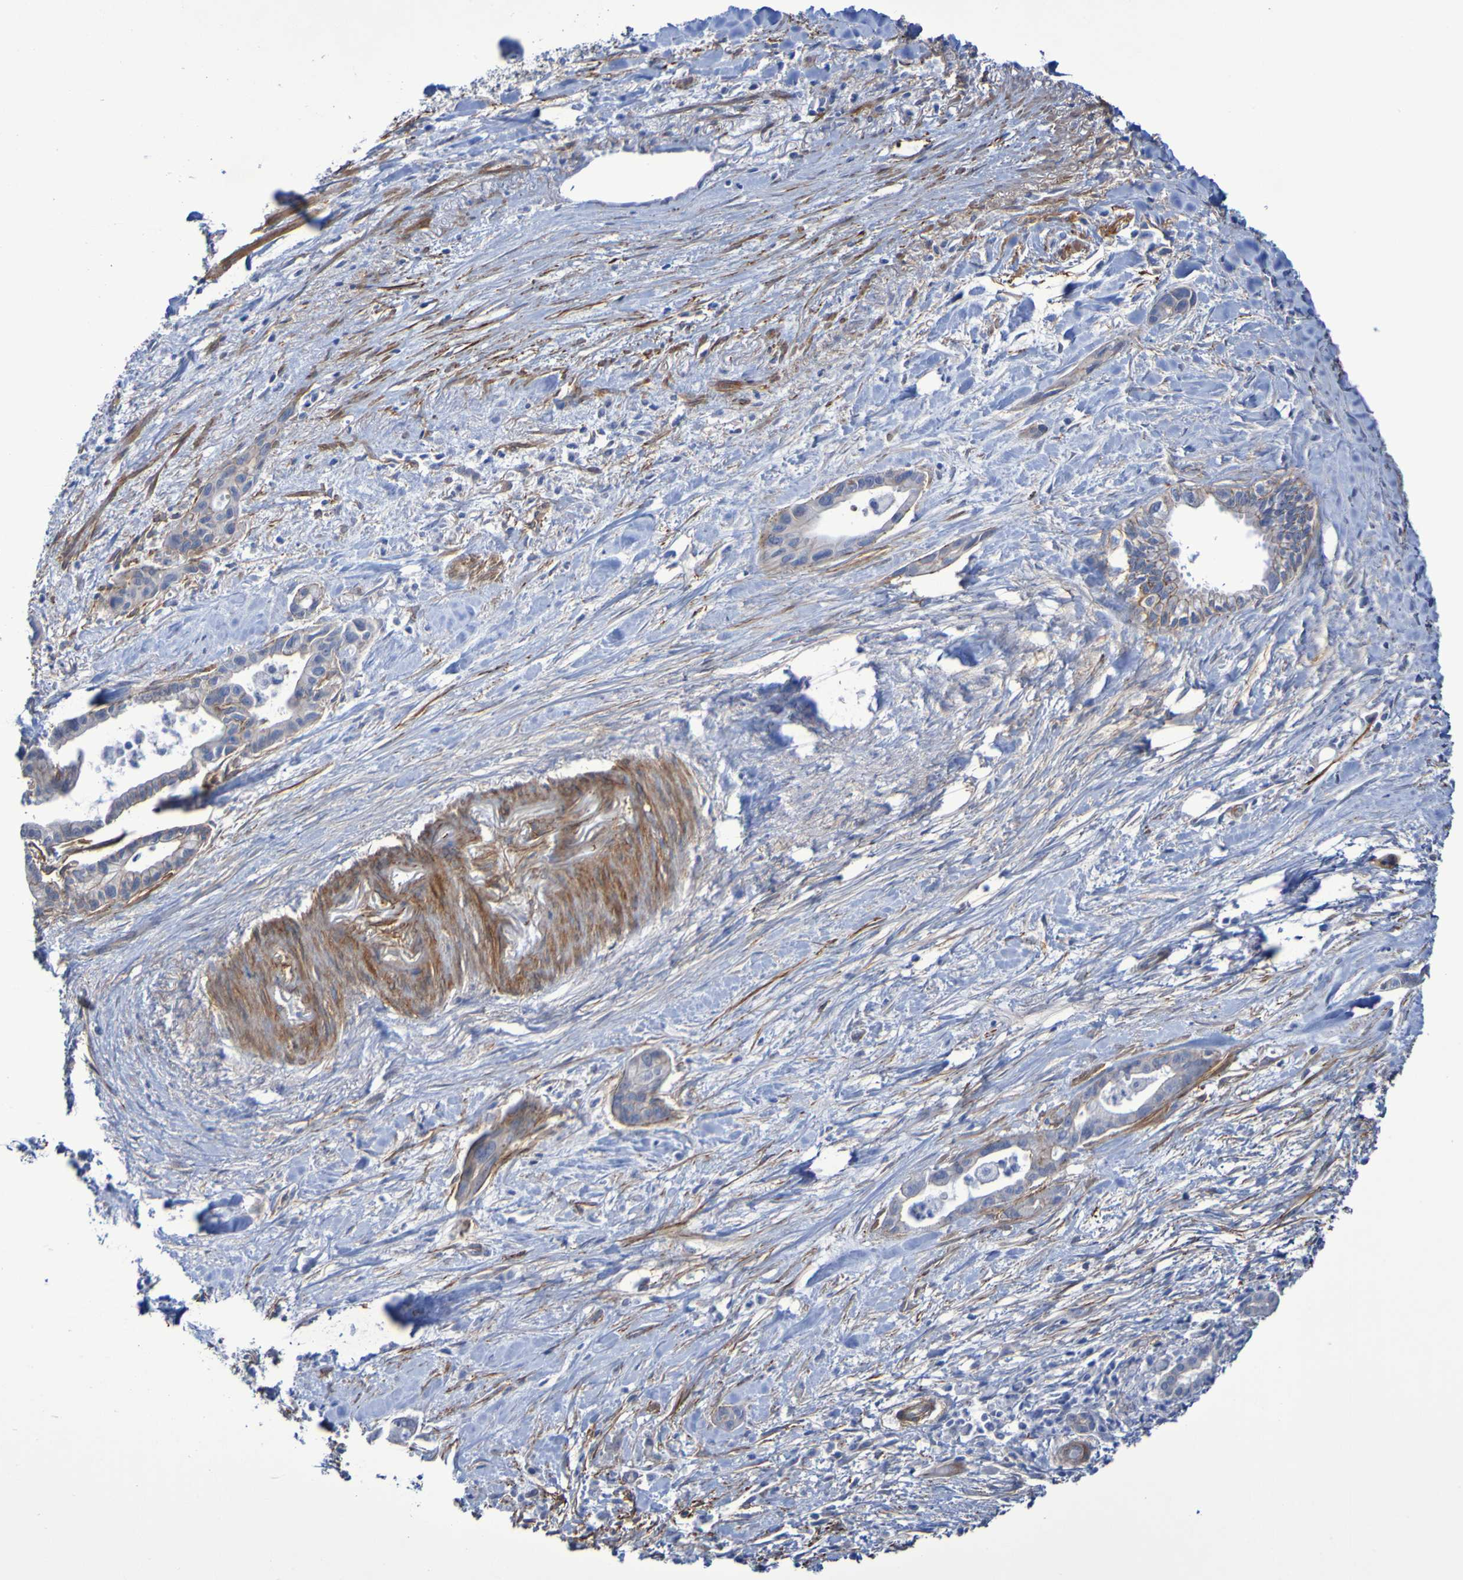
{"staining": {"intensity": "weak", "quantity": "<25%", "location": "cytoplasmic/membranous"}, "tissue": "pancreatic cancer", "cell_type": "Tumor cells", "image_type": "cancer", "snomed": [{"axis": "morphology", "description": "Adenocarcinoma, NOS"}, {"axis": "topography", "description": "Pancreas"}], "caption": "Immunohistochemical staining of adenocarcinoma (pancreatic) reveals no significant positivity in tumor cells.", "gene": "LPP", "patient": {"sex": "male", "age": 70}}